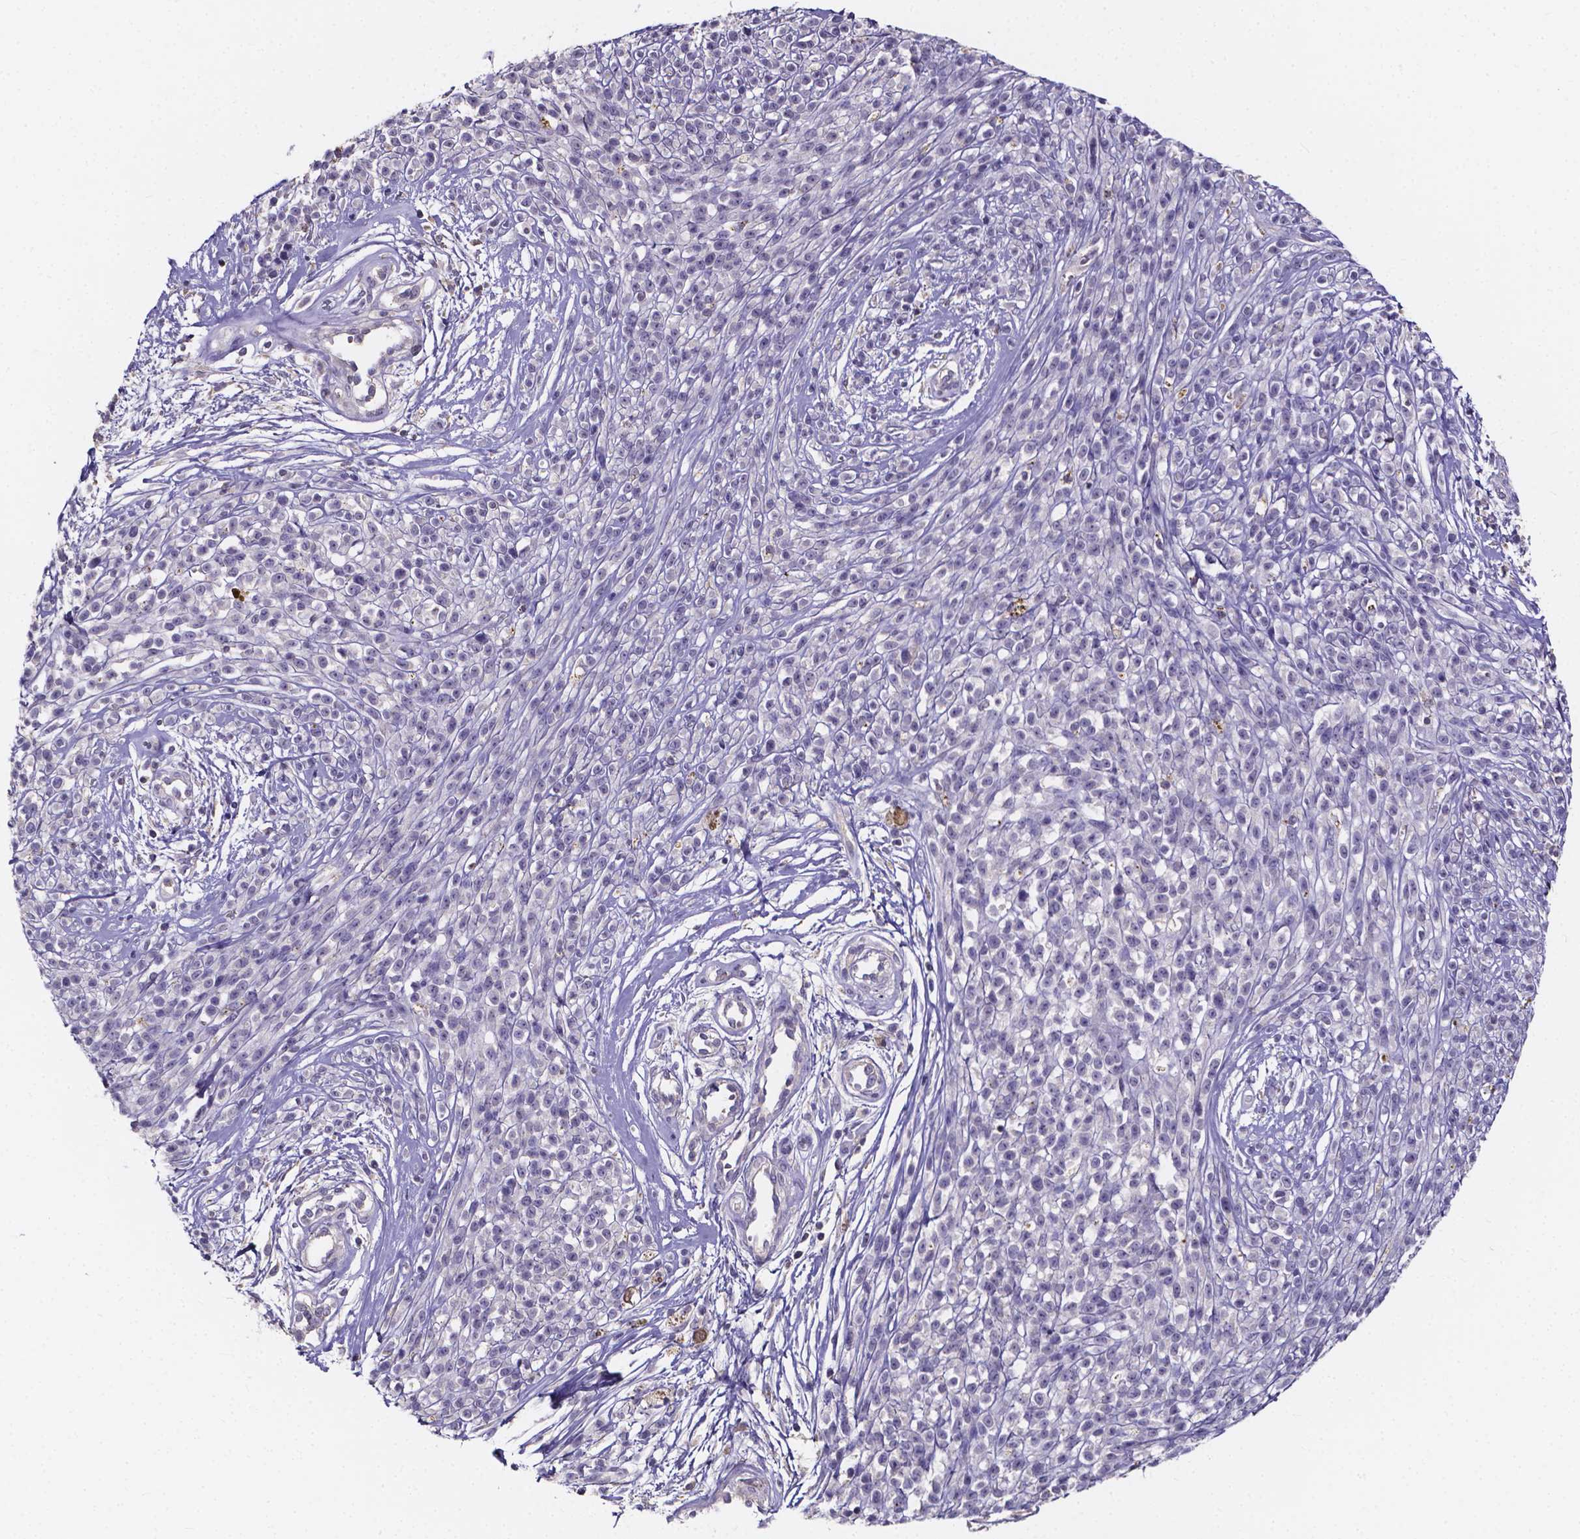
{"staining": {"intensity": "negative", "quantity": "none", "location": "none"}, "tissue": "melanoma", "cell_type": "Tumor cells", "image_type": "cancer", "snomed": [{"axis": "morphology", "description": "Malignant melanoma, NOS"}, {"axis": "topography", "description": "Skin"}, {"axis": "topography", "description": "Skin of trunk"}], "caption": "The immunohistochemistry micrograph has no significant positivity in tumor cells of malignant melanoma tissue.", "gene": "SPOCD1", "patient": {"sex": "male", "age": 74}}